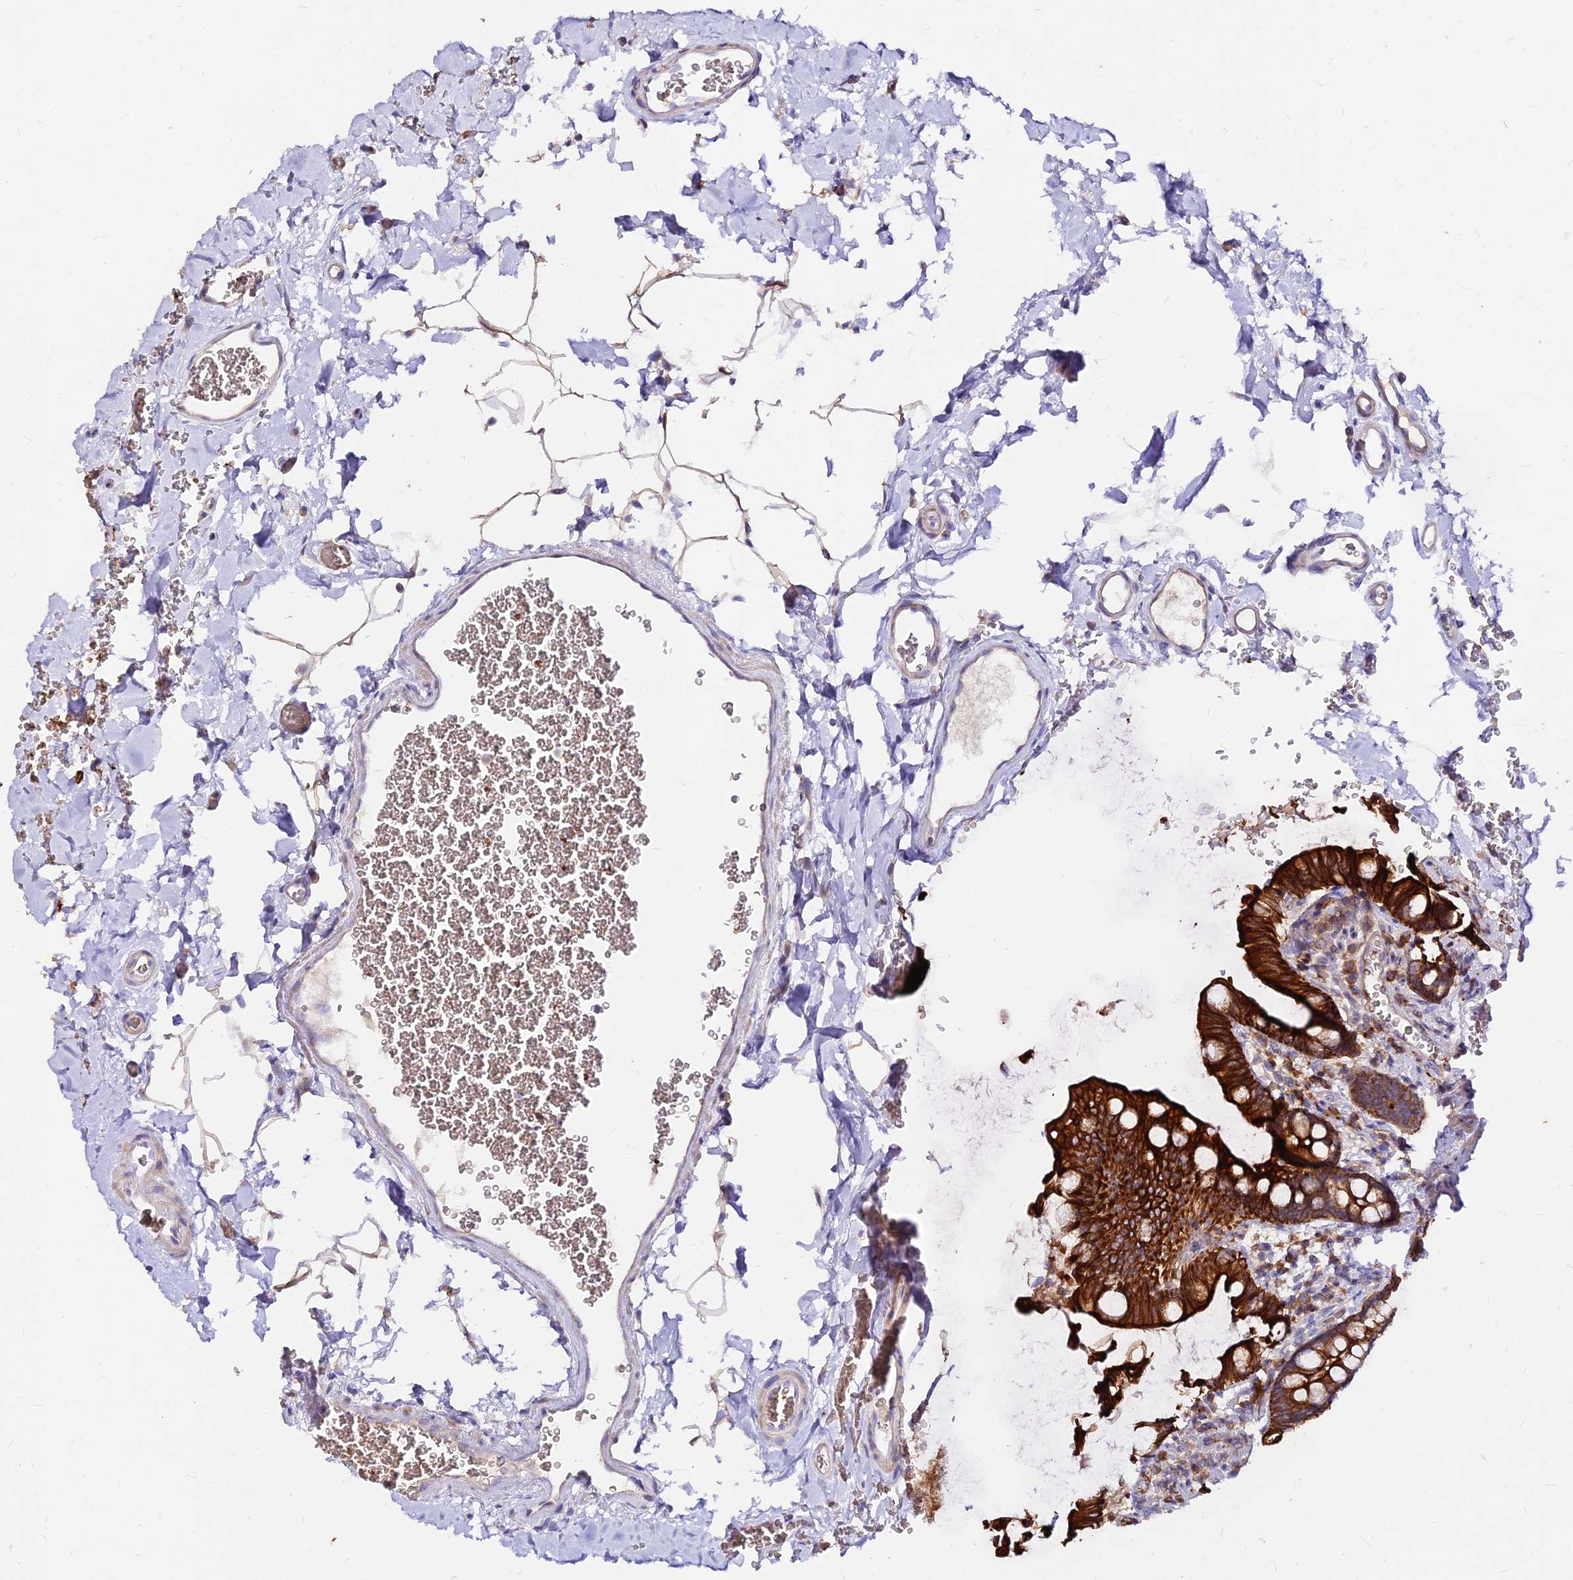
{"staining": {"intensity": "strong", "quantity": ">75%", "location": "cytoplasmic/membranous"}, "tissue": "small intestine", "cell_type": "Glandular cells", "image_type": "normal", "snomed": [{"axis": "morphology", "description": "Normal tissue, NOS"}, {"axis": "topography", "description": "Small intestine"}], "caption": "Glandular cells reveal high levels of strong cytoplasmic/membranous positivity in about >75% of cells in normal small intestine. The staining was performed using DAB, with brown indicating positive protein expression. Nuclei are stained blue with hematoxylin.", "gene": "DENND2D", "patient": {"sex": "male", "age": 52}}